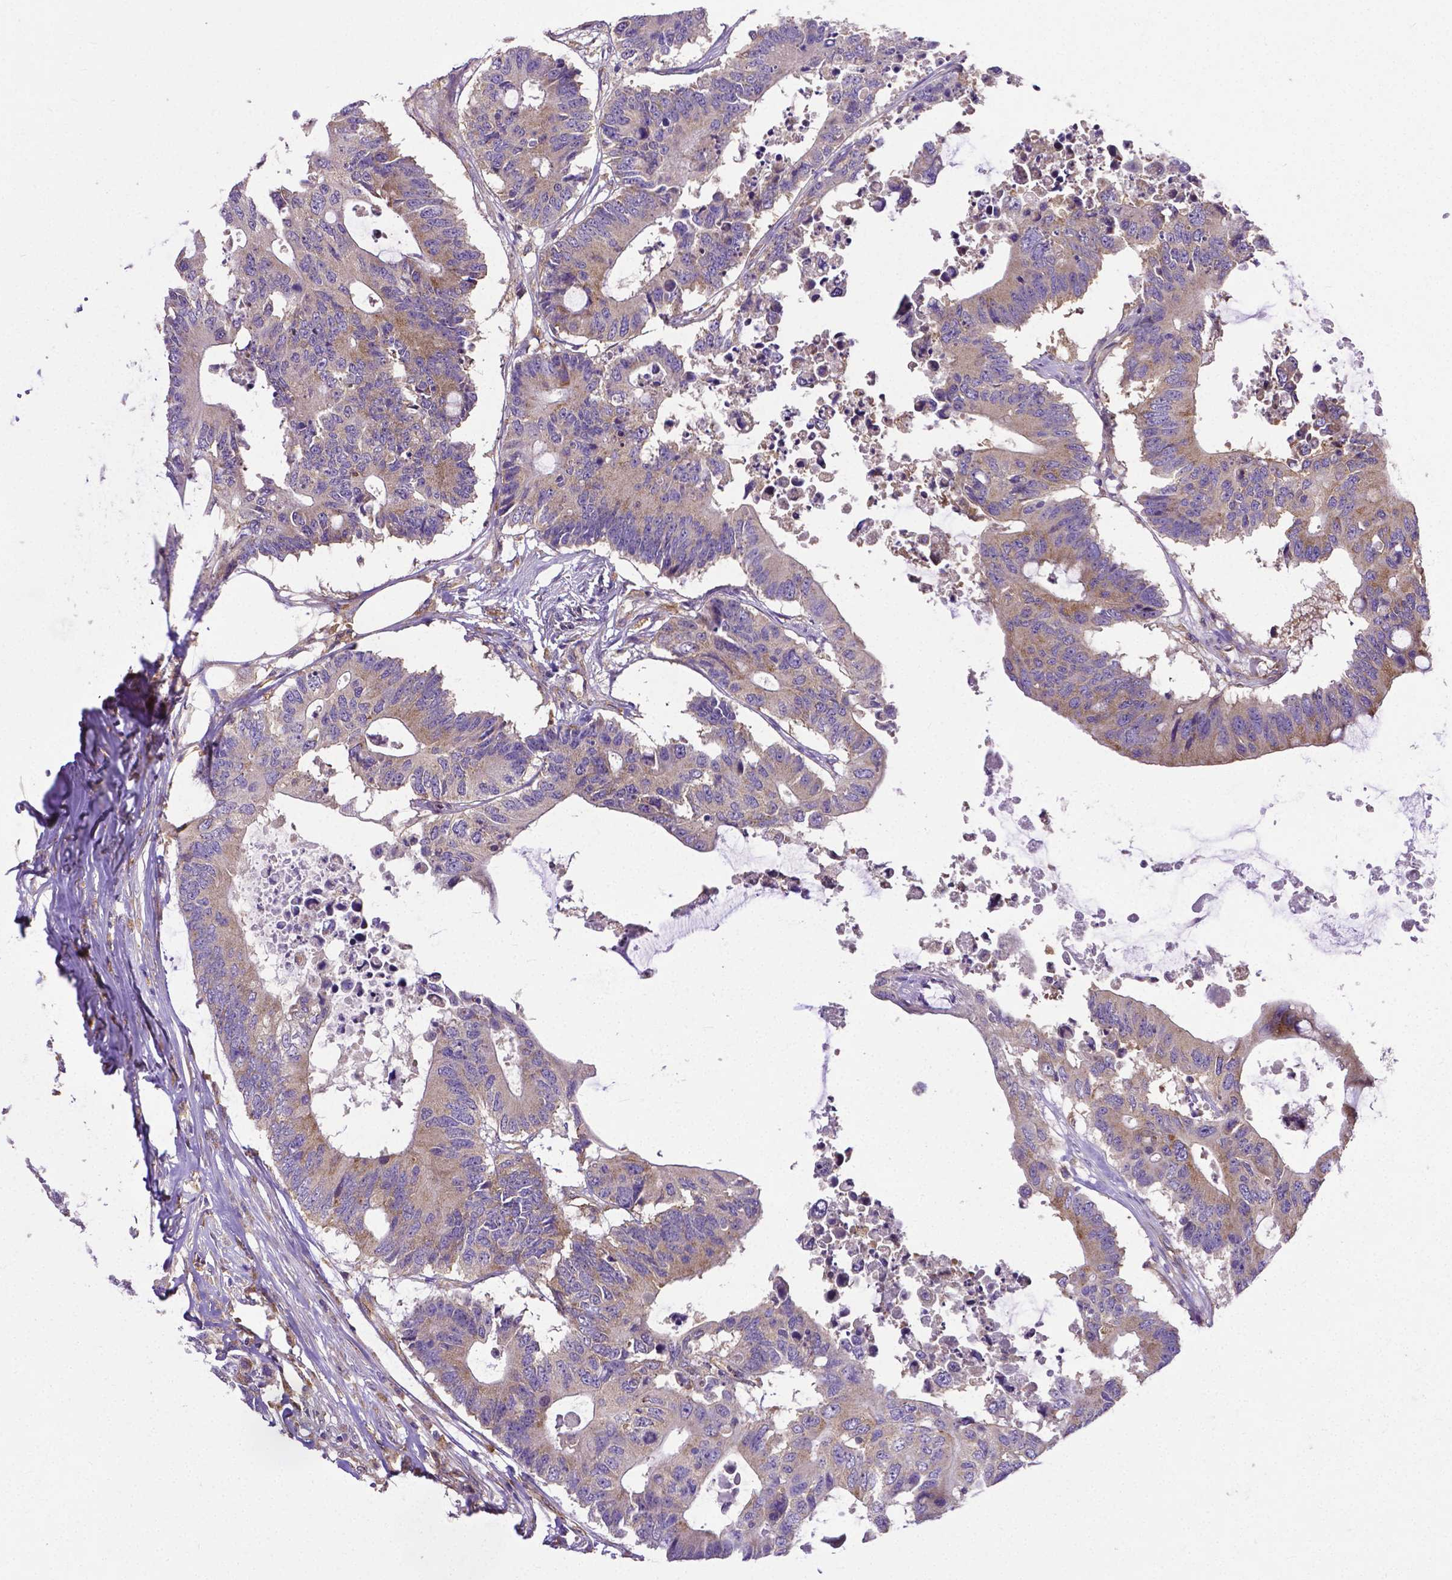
{"staining": {"intensity": "weak", "quantity": "25%-75%", "location": "cytoplasmic/membranous"}, "tissue": "colorectal cancer", "cell_type": "Tumor cells", "image_type": "cancer", "snomed": [{"axis": "morphology", "description": "Adenocarcinoma, NOS"}, {"axis": "topography", "description": "Colon"}], "caption": "Adenocarcinoma (colorectal) stained for a protein displays weak cytoplasmic/membranous positivity in tumor cells.", "gene": "DICER1", "patient": {"sex": "male", "age": 71}}